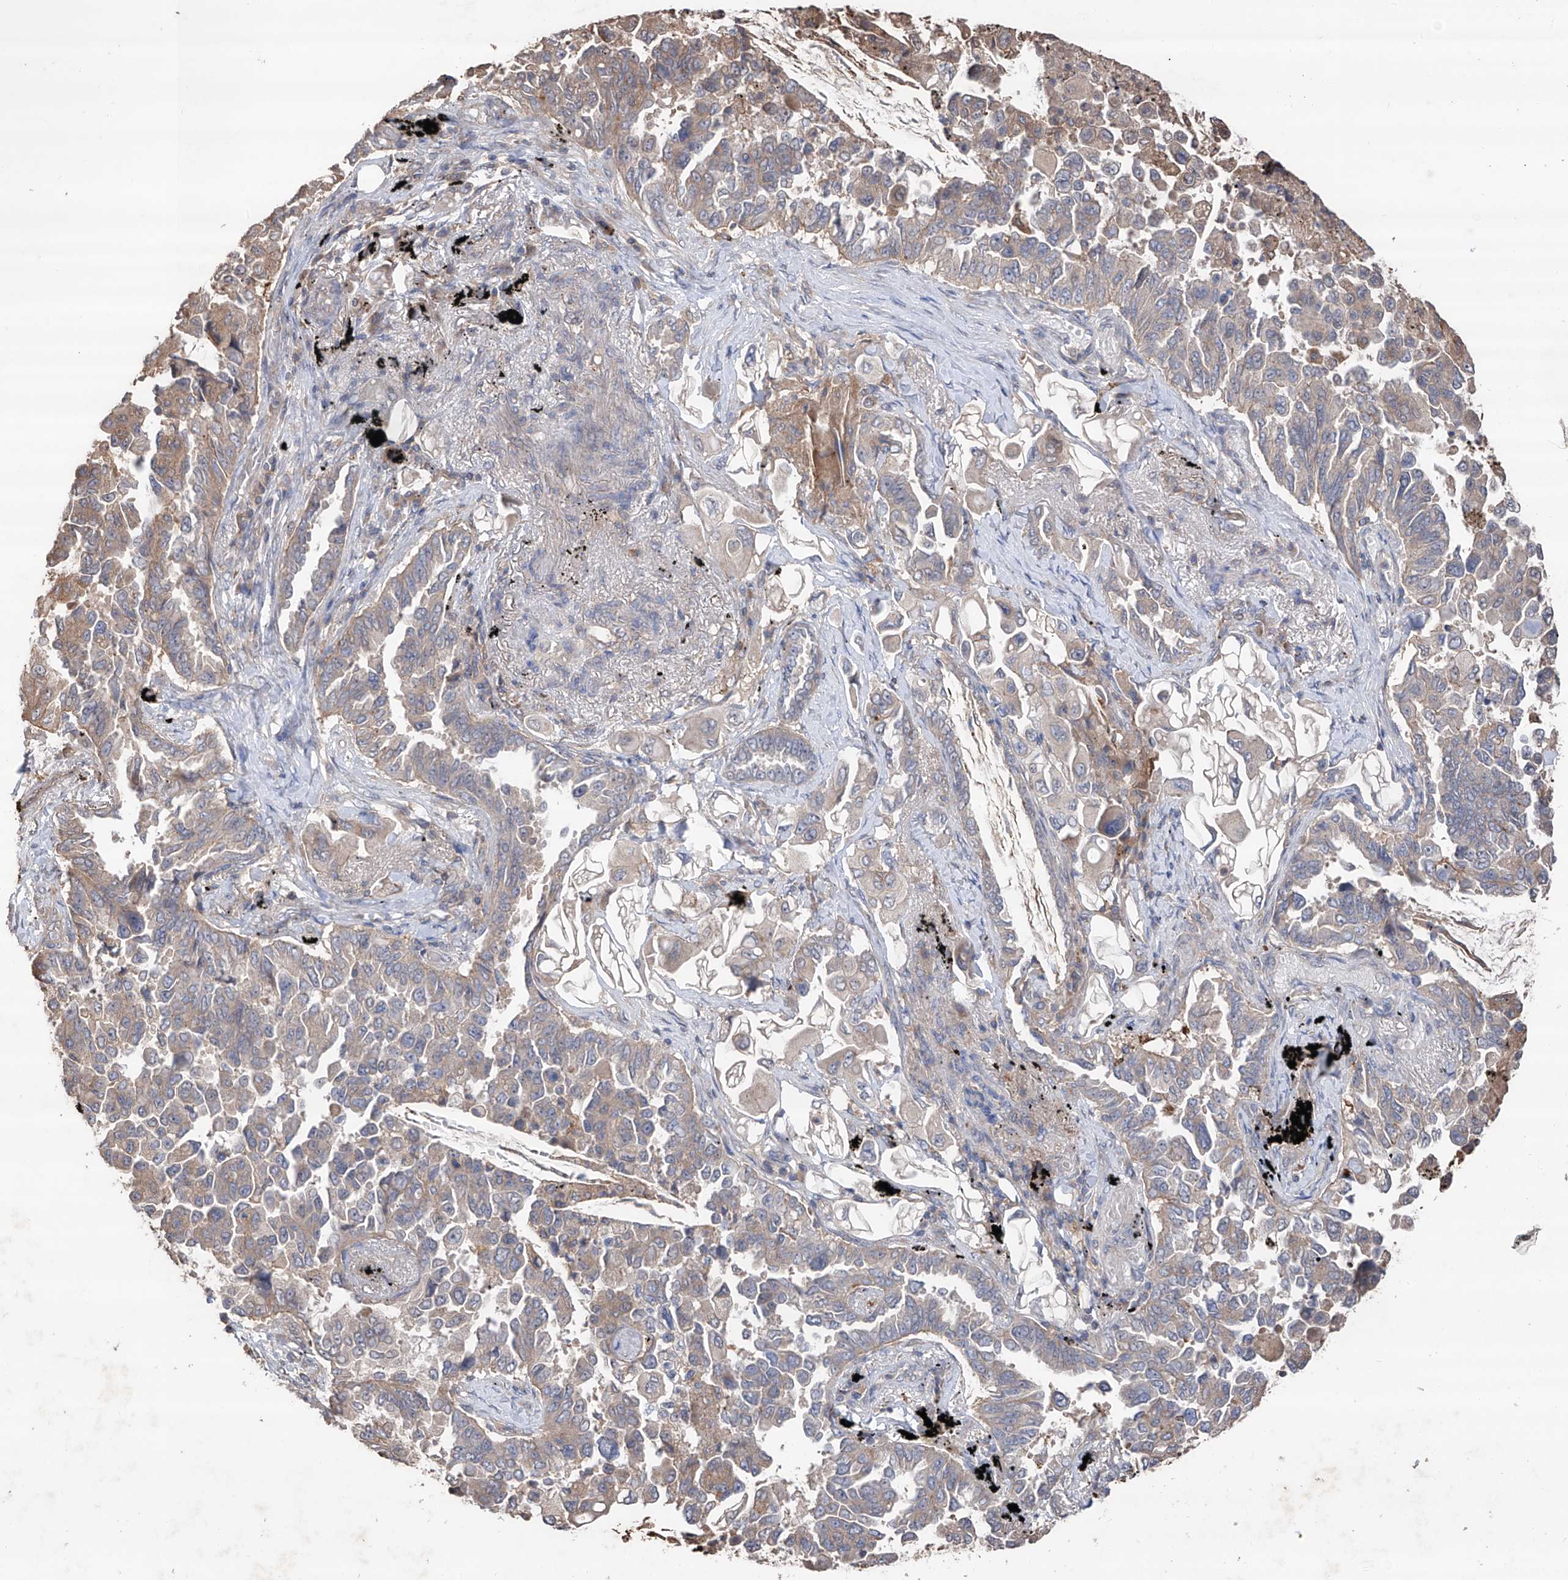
{"staining": {"intensity": "weak", "quantity": "<25%", "location": "cytoplasmic/membranous"}, "tissue": "lung cancer", "cell_type": "Tumor cells", "image_type": "cancer", "snomed": [{"axis": "morphology", "description": "Adenocarcinoma, NOS"}, {"axis": "topography", "description": "Lung"}], "caption": "Human adenocarcinoma (lung) stained for a protein using immunohistochemistry exhibits no expression in tumor cells.", "gene": "EDN1", "patient": {"sex": "female", "age": 67}}